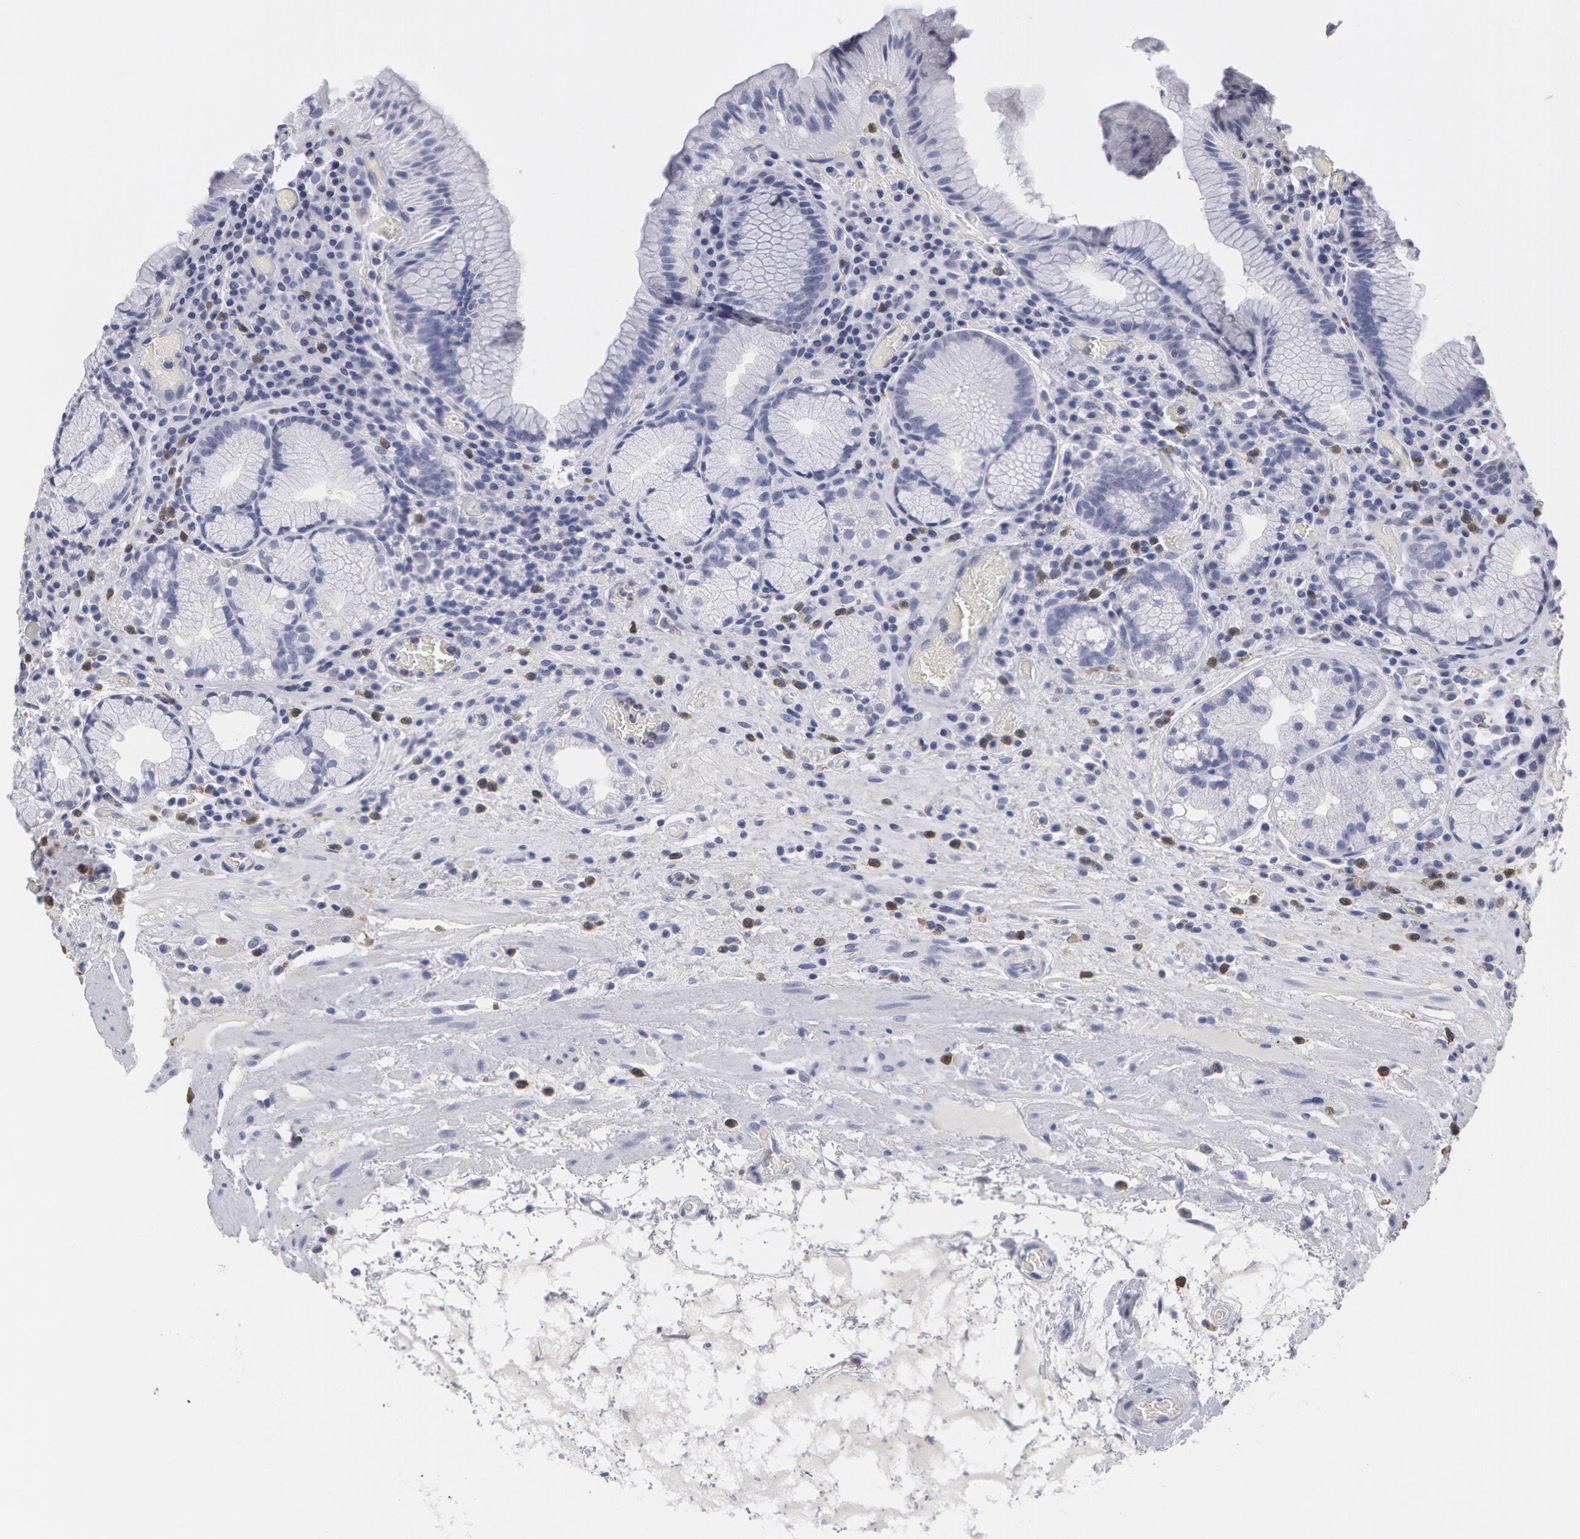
{"staining": {"intensity": "weak", "quantity": "25%-75%", "location": "cytoplasmic/membranous"}, "tissue": "stomach", "cell_type": "Glandular cells", "image_type": "normal", "snomed": [{"axis": "morphology", "description": "Normal tissue, NOS"}, {"axis": "topography", "description": "Stomach, lower"}, {"axis": "topography", "description": "Duodenum"}], "caption": "Benign stomach demonstrates weak cytoplasmic/membranous staining in about 25%-75% of glandular cells, visualized by immunohistochemistry.", "gene": "CAT", "patient": {"sex": "male", "age": 84}}